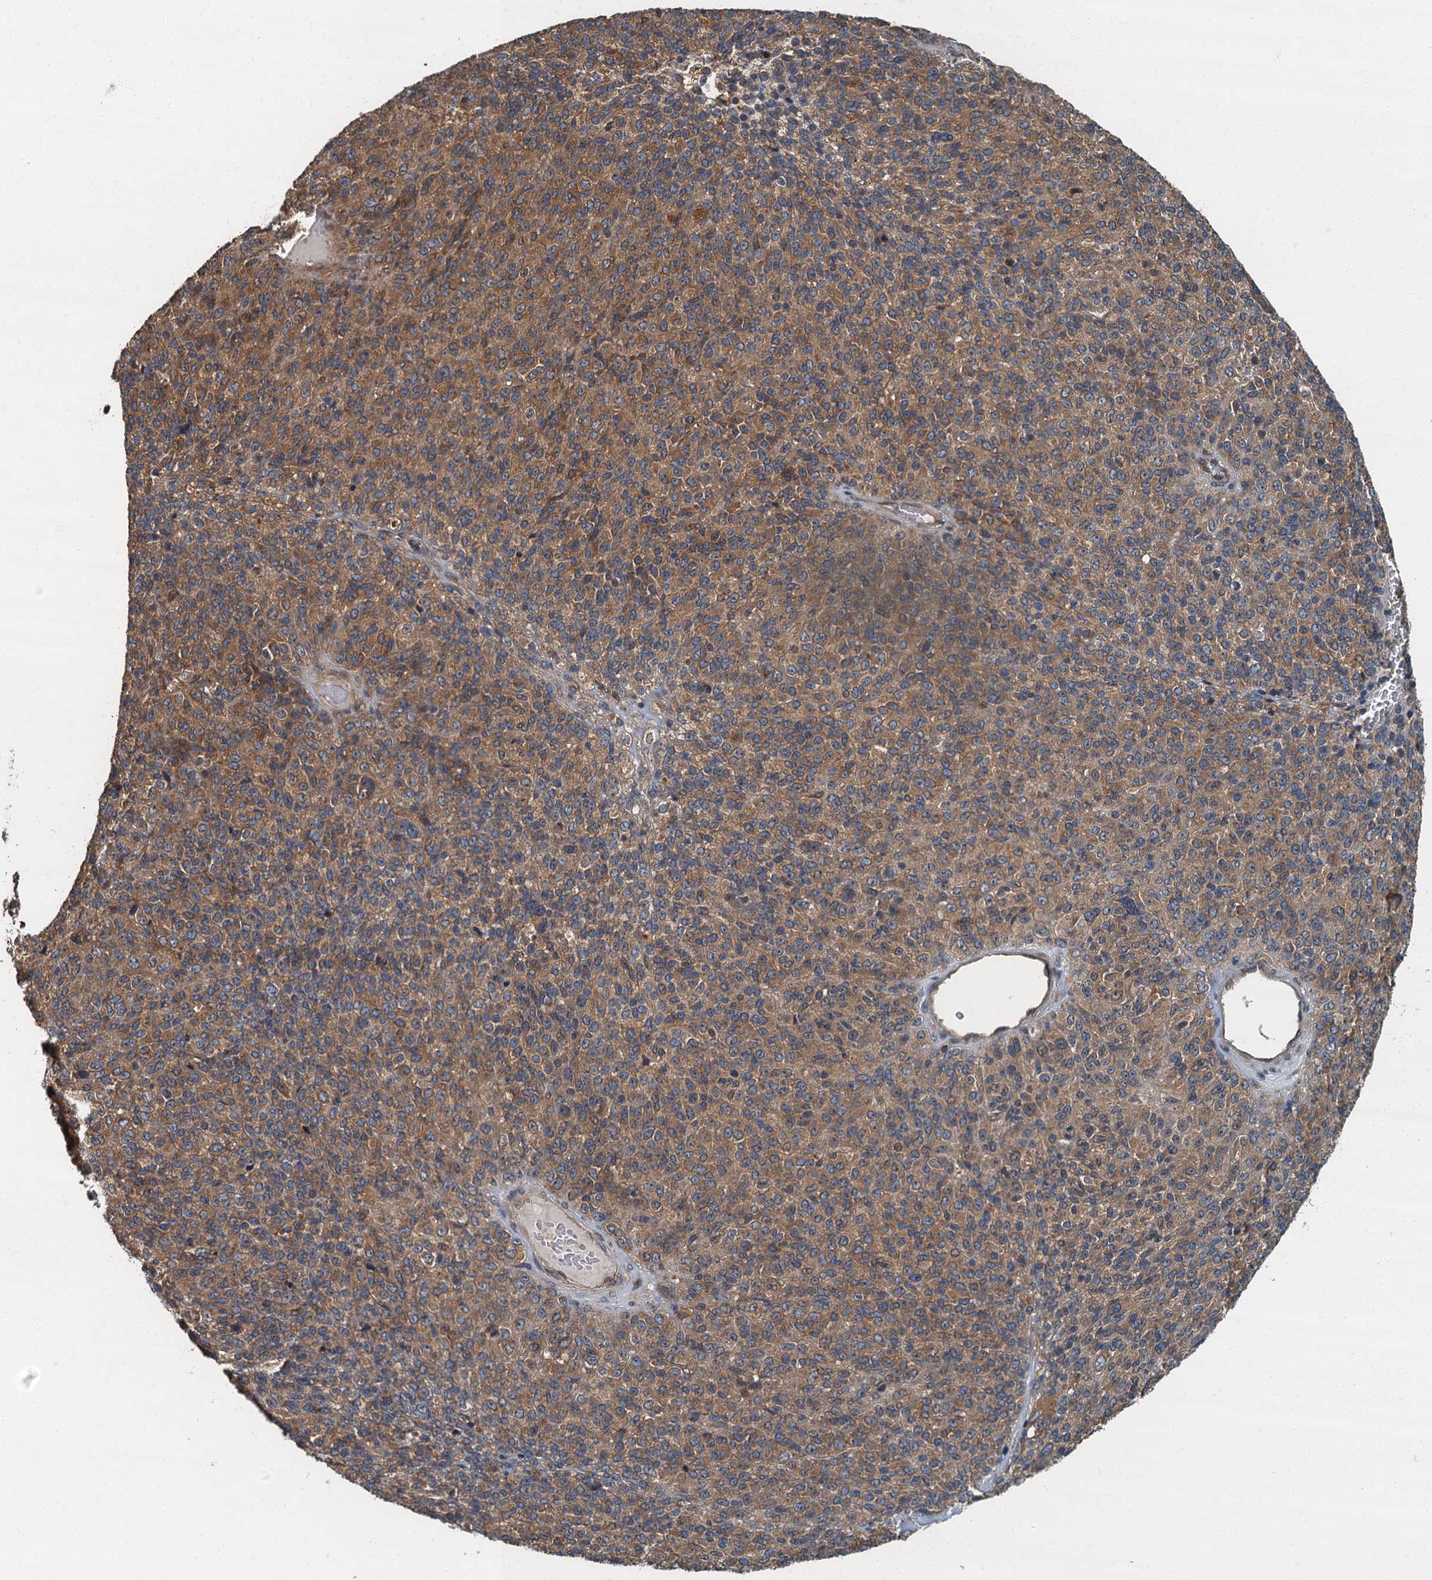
{"staining": {"intensity": "moderate", "quantity": ">75%", "location": "cytoplasmic/membranous"}, "tissue": "melanoma", "cell_type": "Tumor cells", "image_type": "cancer", "snomed": [{"axis": "morphology", "description": "Malignant melanoma, Metastatic site"}, {"axis": "topography", "description": "Brain"}], "caption": "Tumor cells show medium levels of moderate cytoplasmic/membranous positivity in approximately >75% of cells in human malignant melanoma (metastatic site). The staining was performed using DAB, with brown indicating positive protein expression. Nuclei are stained blue with hematoxylin.", "gene": "TBCK", "patient": {"sex": "female", "age": 56}}